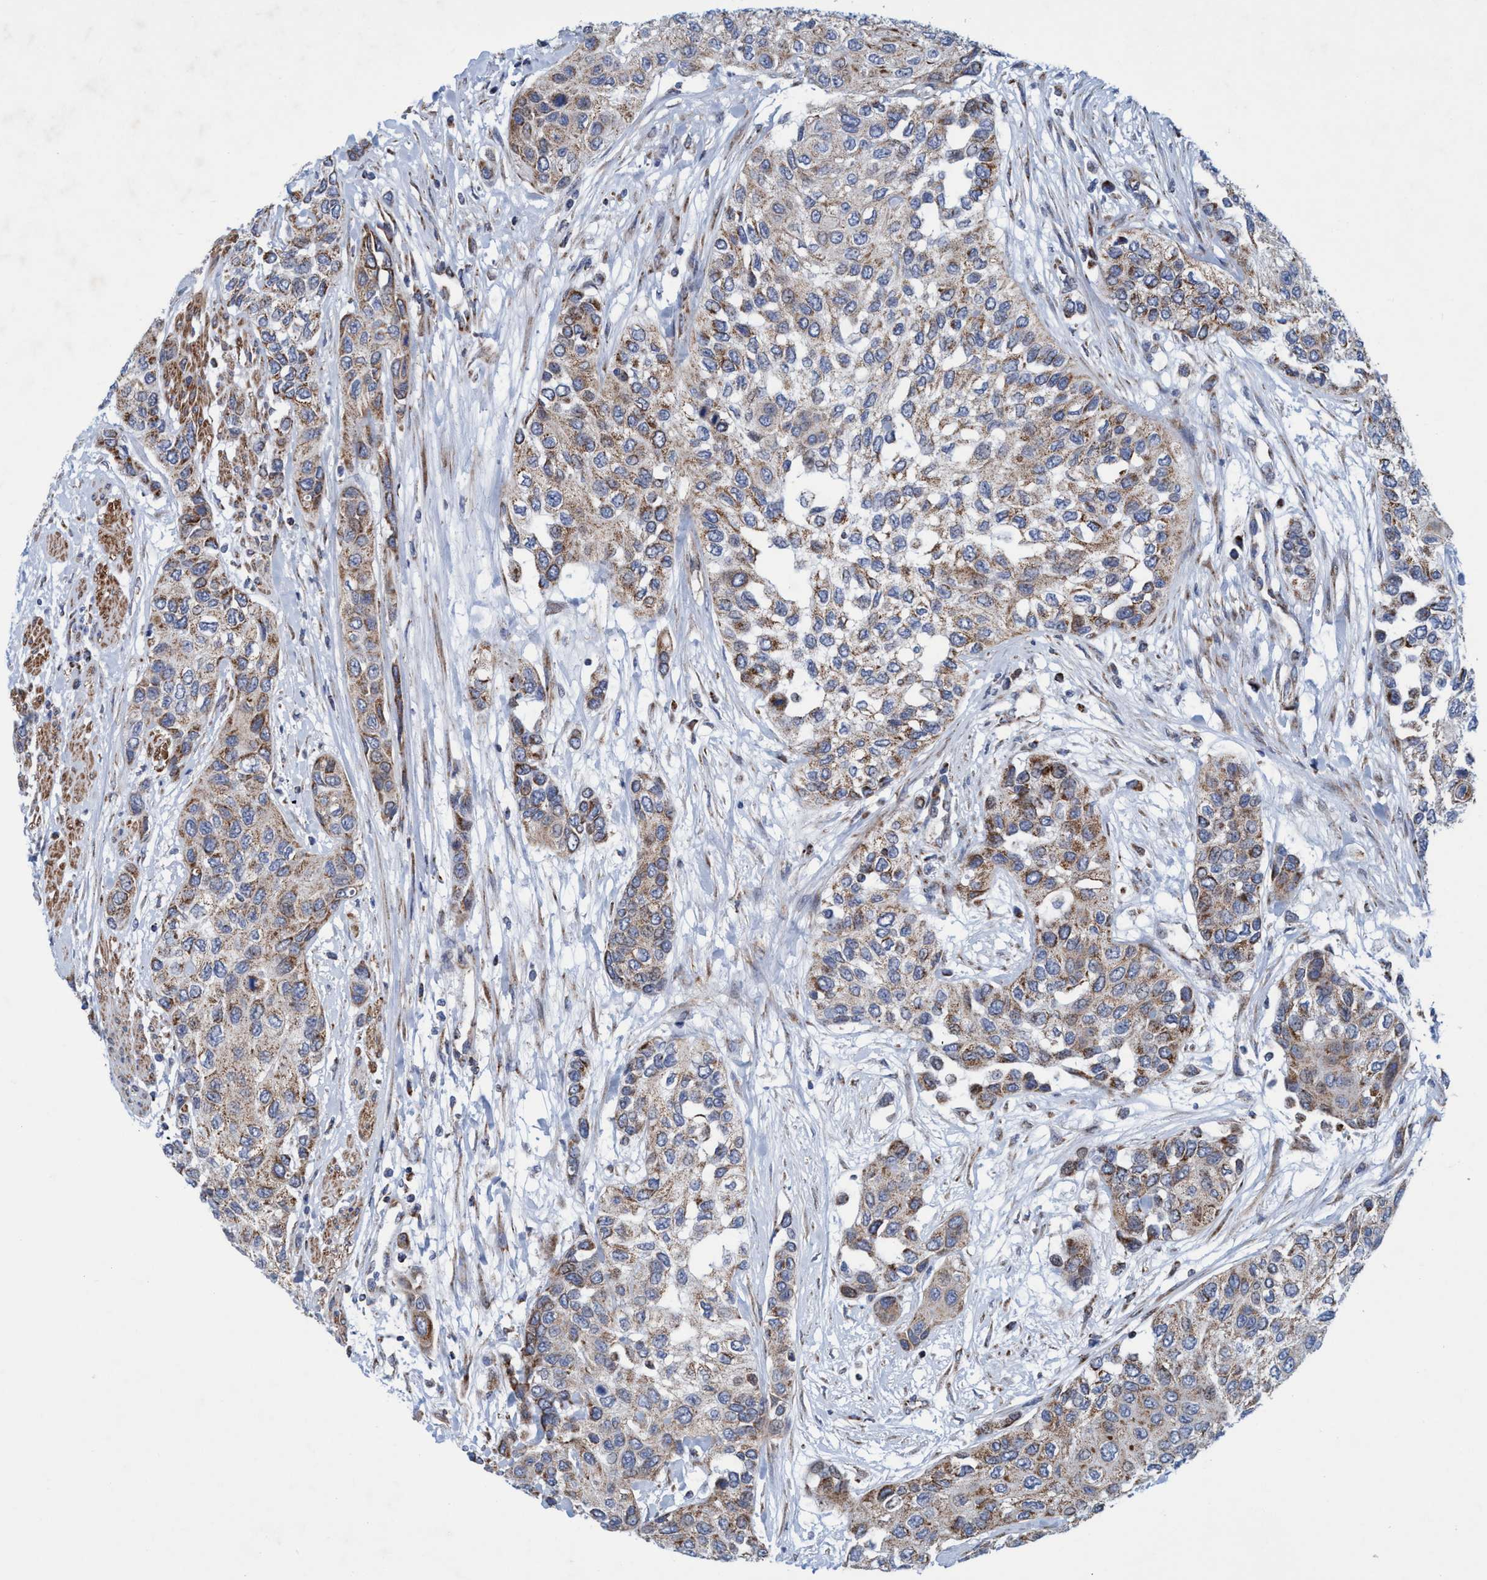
{"staining": {"intensity": "weak", "quantity": ">75%", "location": "cytoplasmic/membranous"}, "tissue": "urothelial cancer", "cell_type": "Tumor cells", "image_type": "cancer", "snomed": [{"axis": "morphology", "description": "Urothelial carcinoma, High grade"}, {"axis": "topography", "description": "Urinary bladder"}], "caption": "Immunohistochemical staining of human urothelial cancer displays weak cytoplasmic/membranous protein expression in about >75% of tumor cells. The staining was performed using DAB (3,3'-diaminobenzidine) to visualize the protein expression in brown, while the nuclei were stained in blue with hematoxylin (Magnification: 20x).", "gene": "POLR1F", "patient": {"sex": "female", "age": 56}}